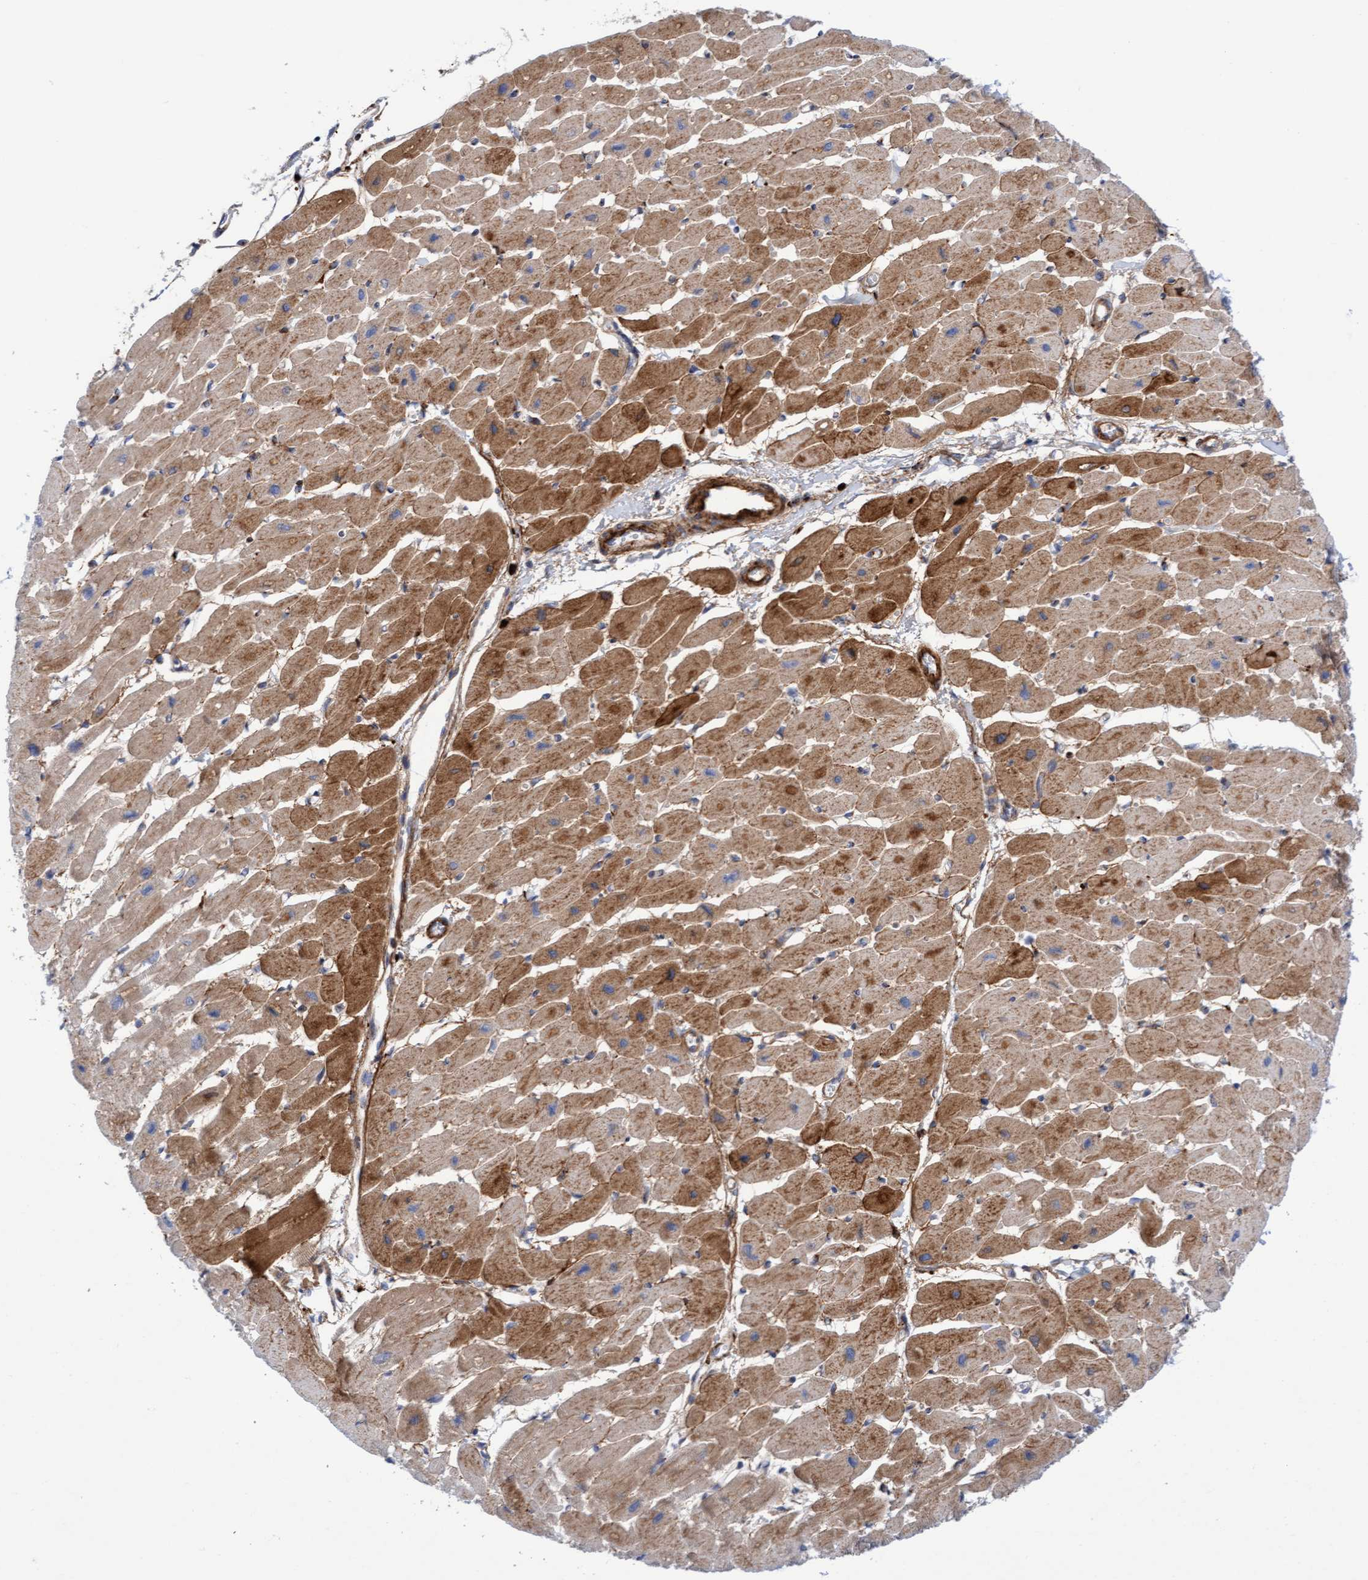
{"staining": {"intensity": "strong", "quantity": ">75%", "location": "cytoplasmic/membranous"}, "tissue": "heart muscle", "cell_type": "Cardiomyocytes", "image_type": "normal", "snomed": [{"axis": "morphology", "description": "Normal tissue, NOS"}, {"axis": "topography", "description": "Heart"}], "caption": "A brown stain shows strong cytoplasmic/membranous positivity of a protein in cardiomyocytes of benign human heart muscle. Ihc stains the protein in brown and the nuclei are stained blue.", "gene": "GGTA1", "patient": {"sex": "female", "age": 54}}